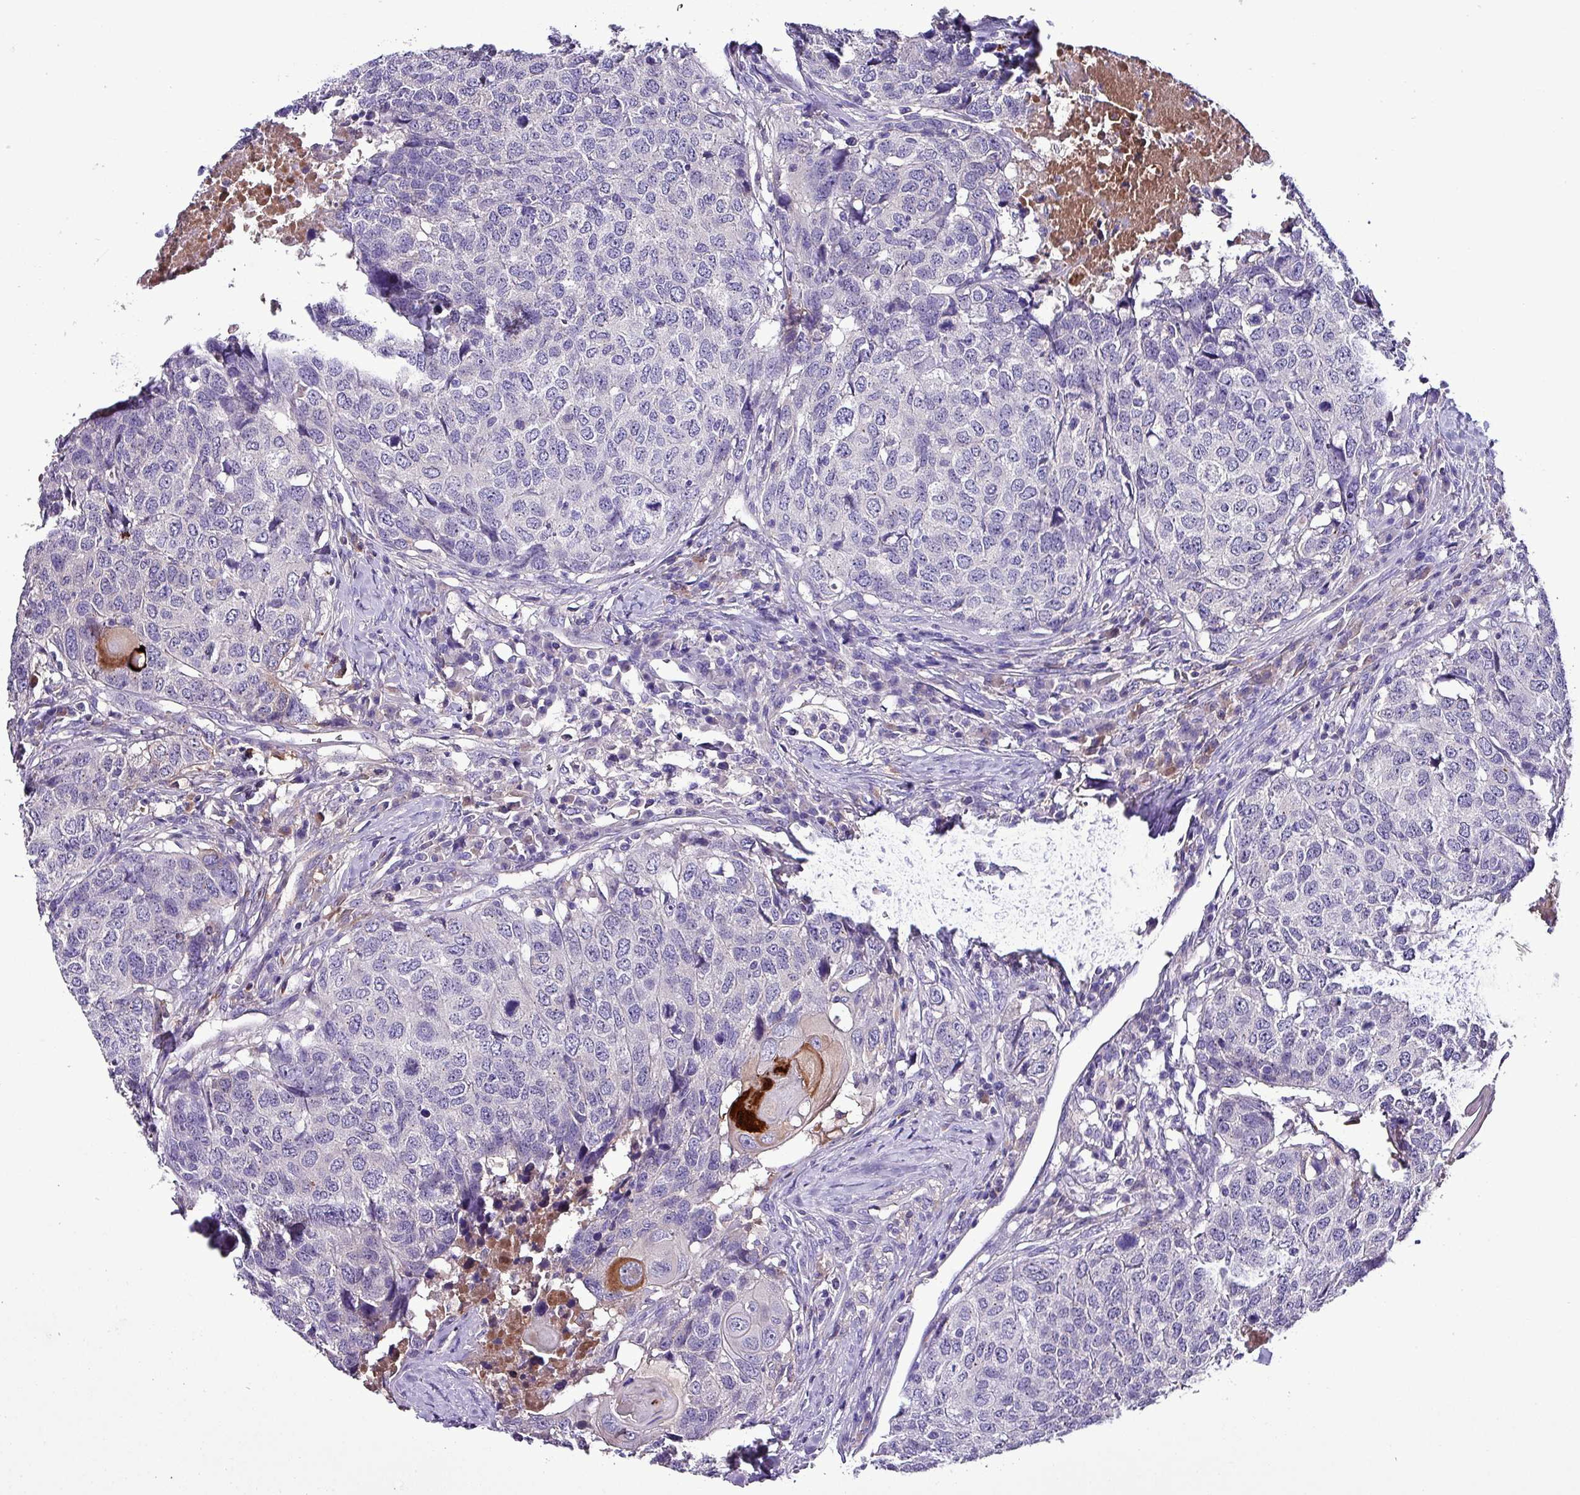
{"staining": {"intensity": "moderate", "quantity": "<25%", "location": "cytoplasmic/membranous"}, "tissue": "head and neck cancer", "cell_type": "Tumor cells", "image_type": "cancer", "snomed": [{"axis": "morphology", "description": "Squamous cell carcinoma, NOS"}, {"axis": "topography", "description": "Head-Neck"}], "caption": "Protein analysis of head and neck cancer tissue displays moderate cytoplasmic/membranous staining in approximately <25% of tumor cells.", "gene": "HP", "patient": {"sex": "male", "age": 66}}